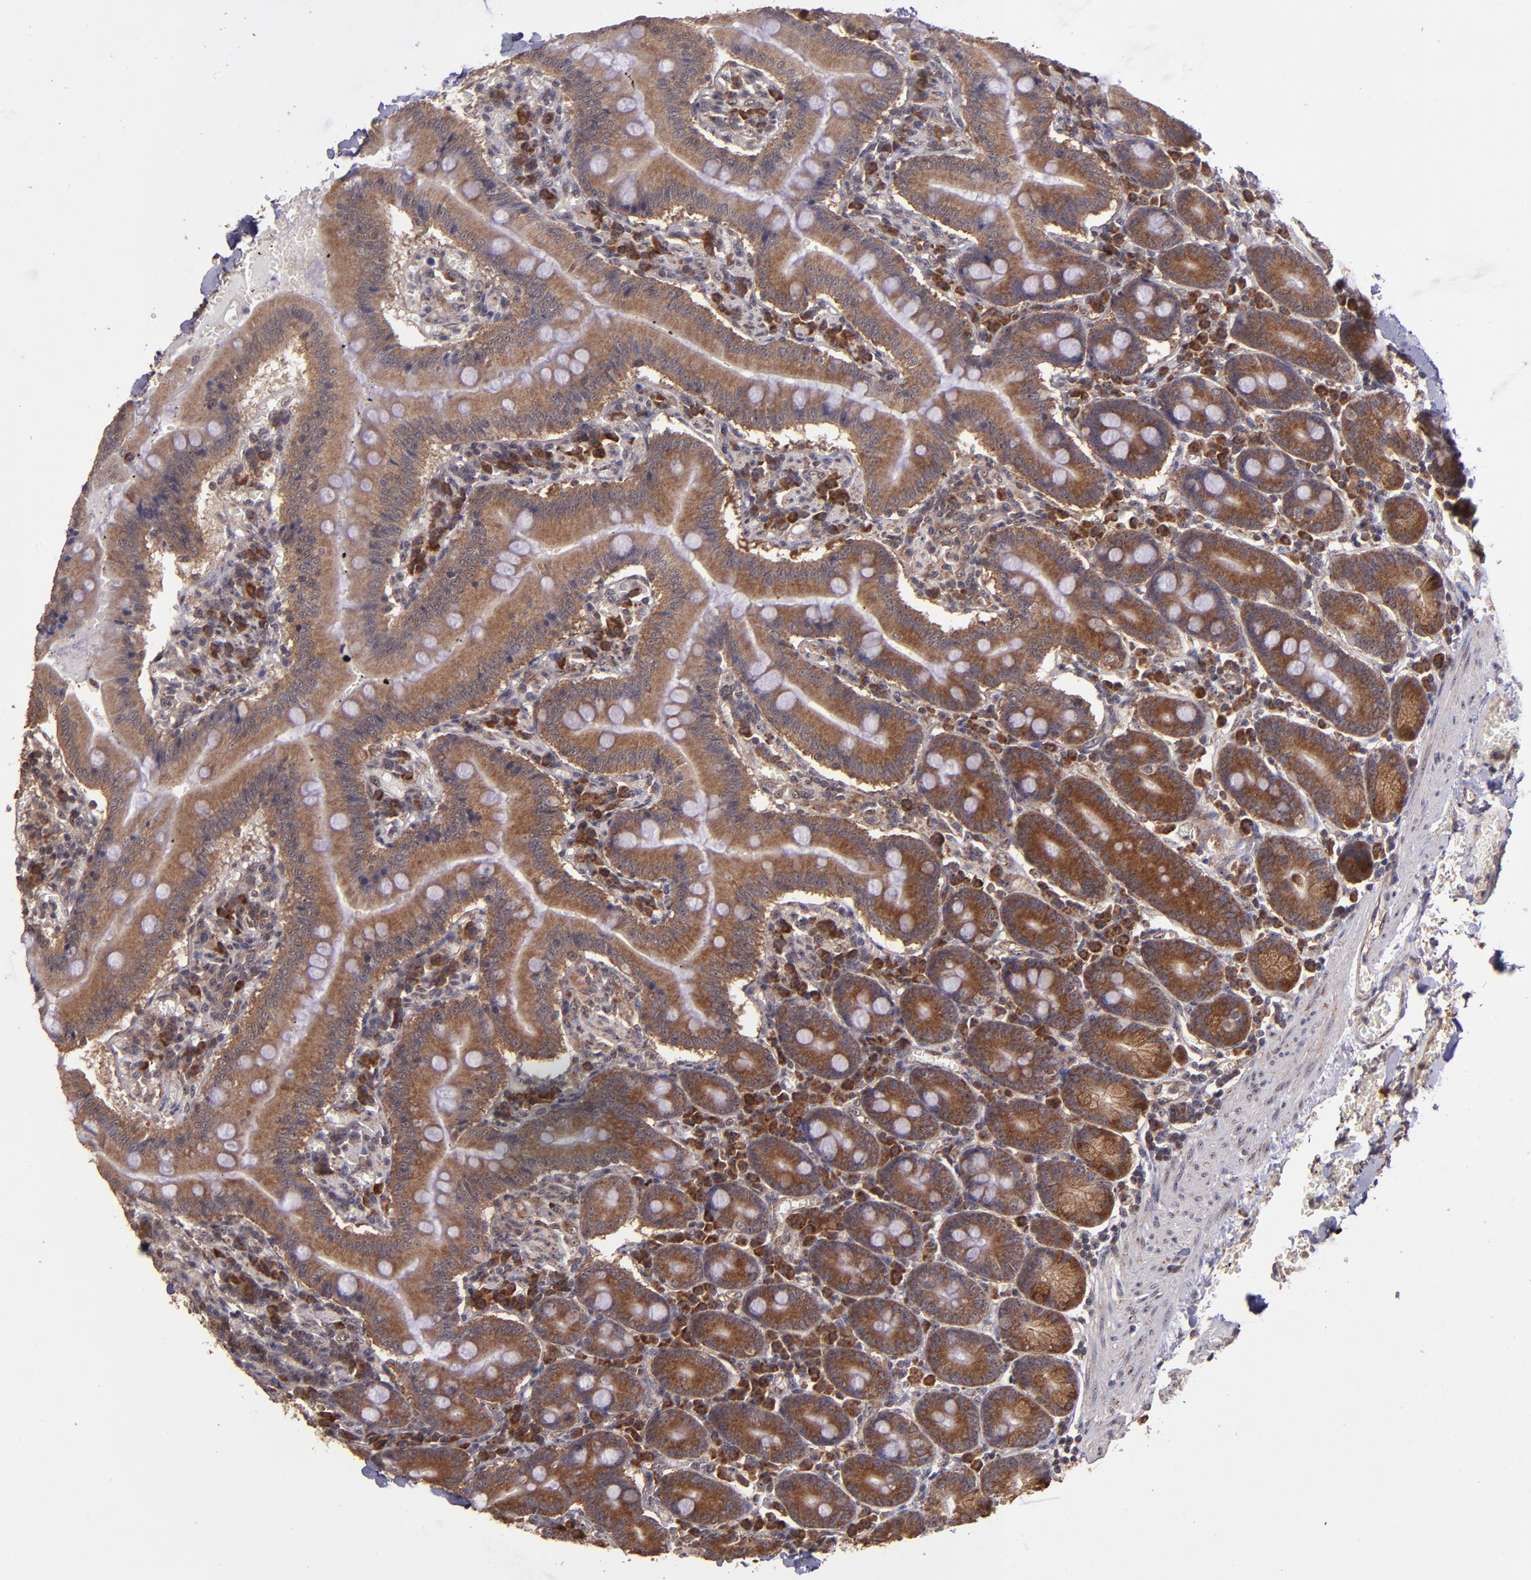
{"staining": {"intensity": "strong", "quantity": ">75%", "location": "cytoplasmic/membranous"}, "tissue": "small intestine", "cell_type": "Glandular cells", "image_type": "normal", "snomed": [{"axis": "morphology", "description": "Normal tissue, NOS"}, {"axis": "topography", "description": "Small intestine"}], "caption": "Immunohistochemical staining of normal human small intestine demonstrates >75% levels of strong cytoplasmic/membranous protein positivity in approximately >75% of glandular cells.", "gene": "USP51", "patient": {"sex": "male", "age": 71}}